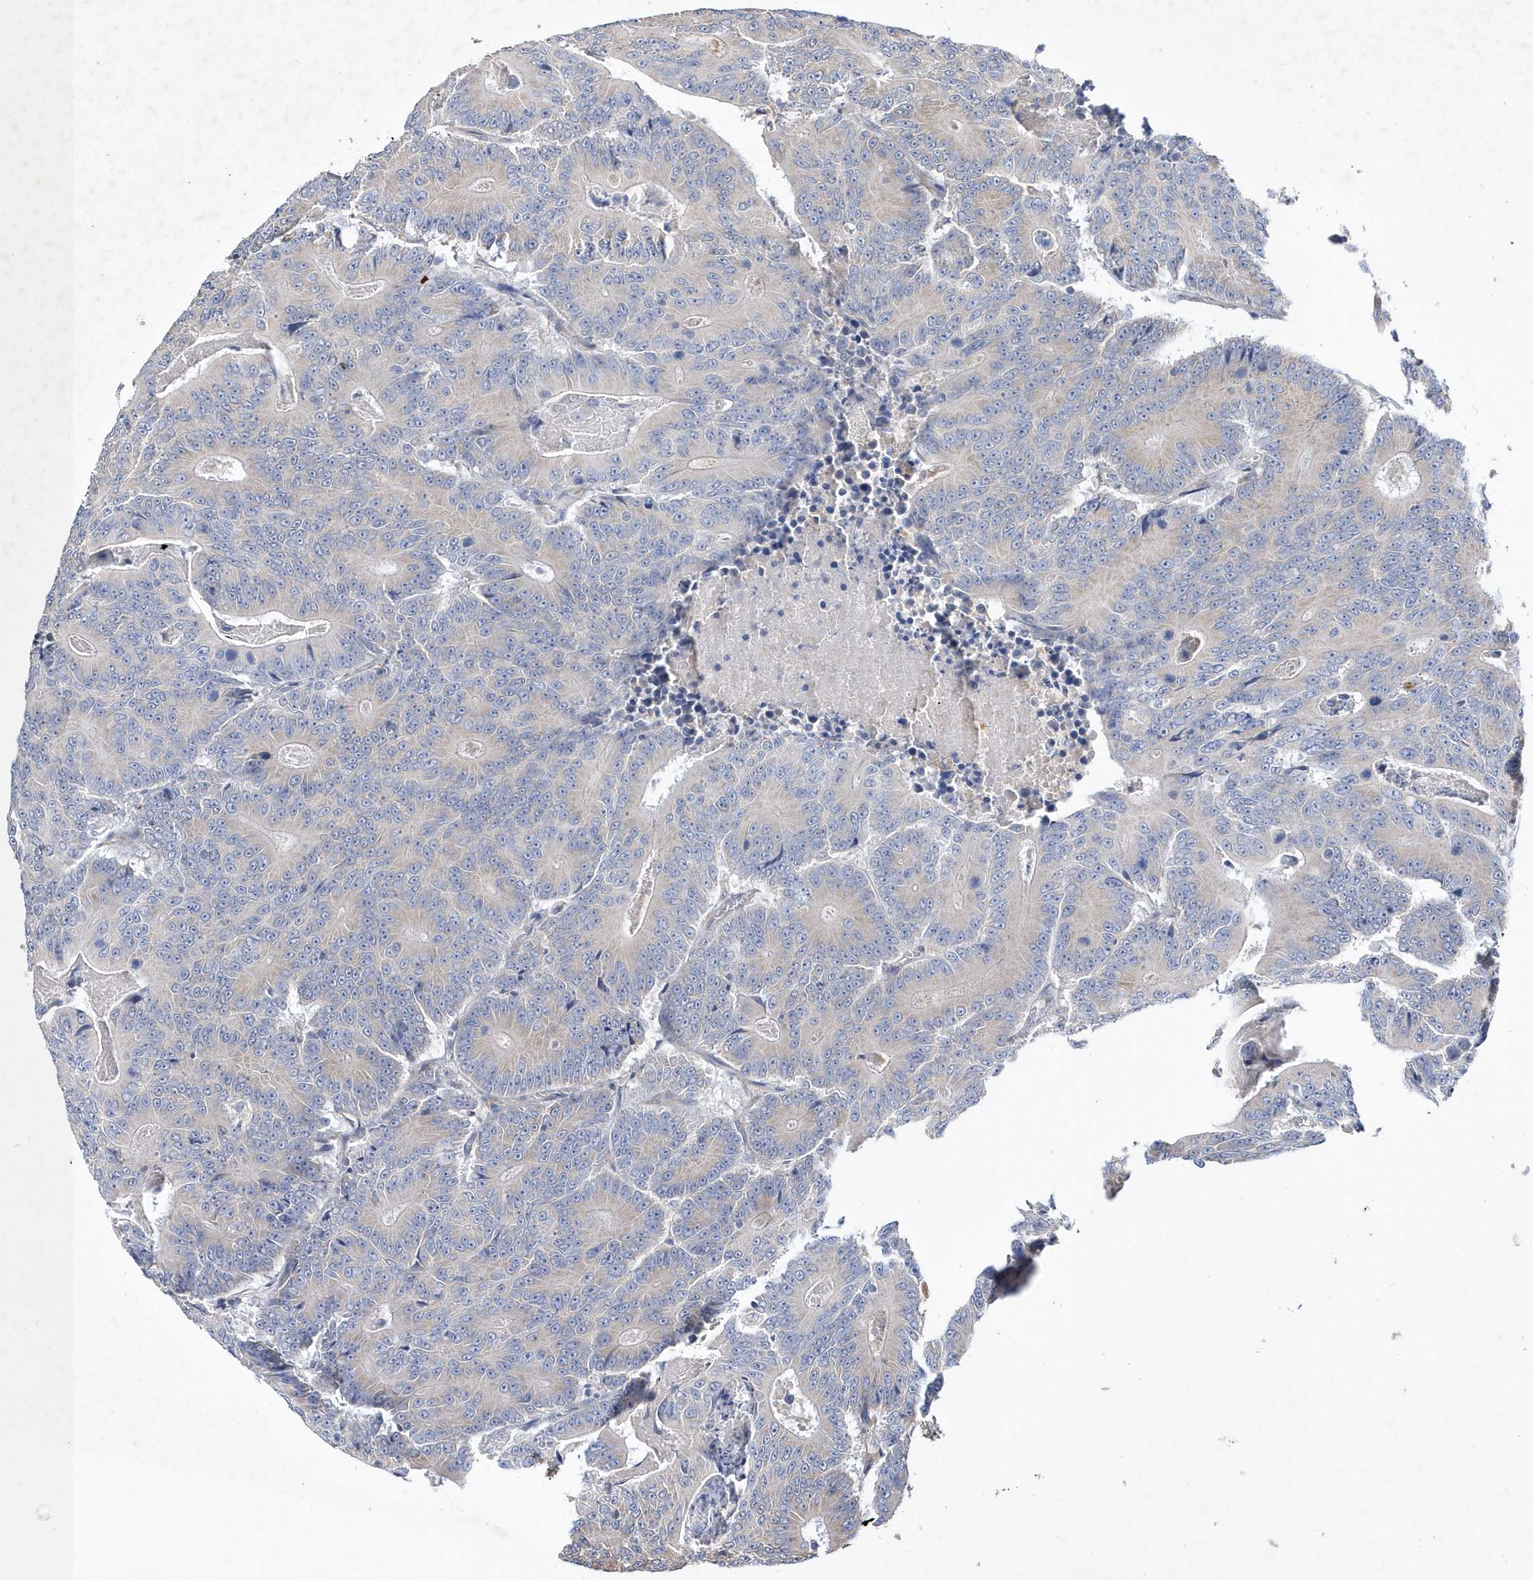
{"staining": {"intensity": "negative", "quantity": "none", "location": "none"}, "tissue": "colorectal cancer", "cell_type": "Tumor cells", "image_type": "cancer", "snomed": [{"axis": "morphology", "description": "Adenocarcinoma, NOS"}, {"axis": "topography", "description": "Colon"}], "caption": "IHC histopathology image of neoplastic tissue: colorectal cancer stained with DAB exhibits no significant protein positivity in tumor cells. The staining was performed using DAB to visualize the protein expression in brown, while the nuclei were stained in blue with hematoxylin (Magnification: 20x).", "gene": "METTL8", "patient": {"sex": "male", "age": 83}}